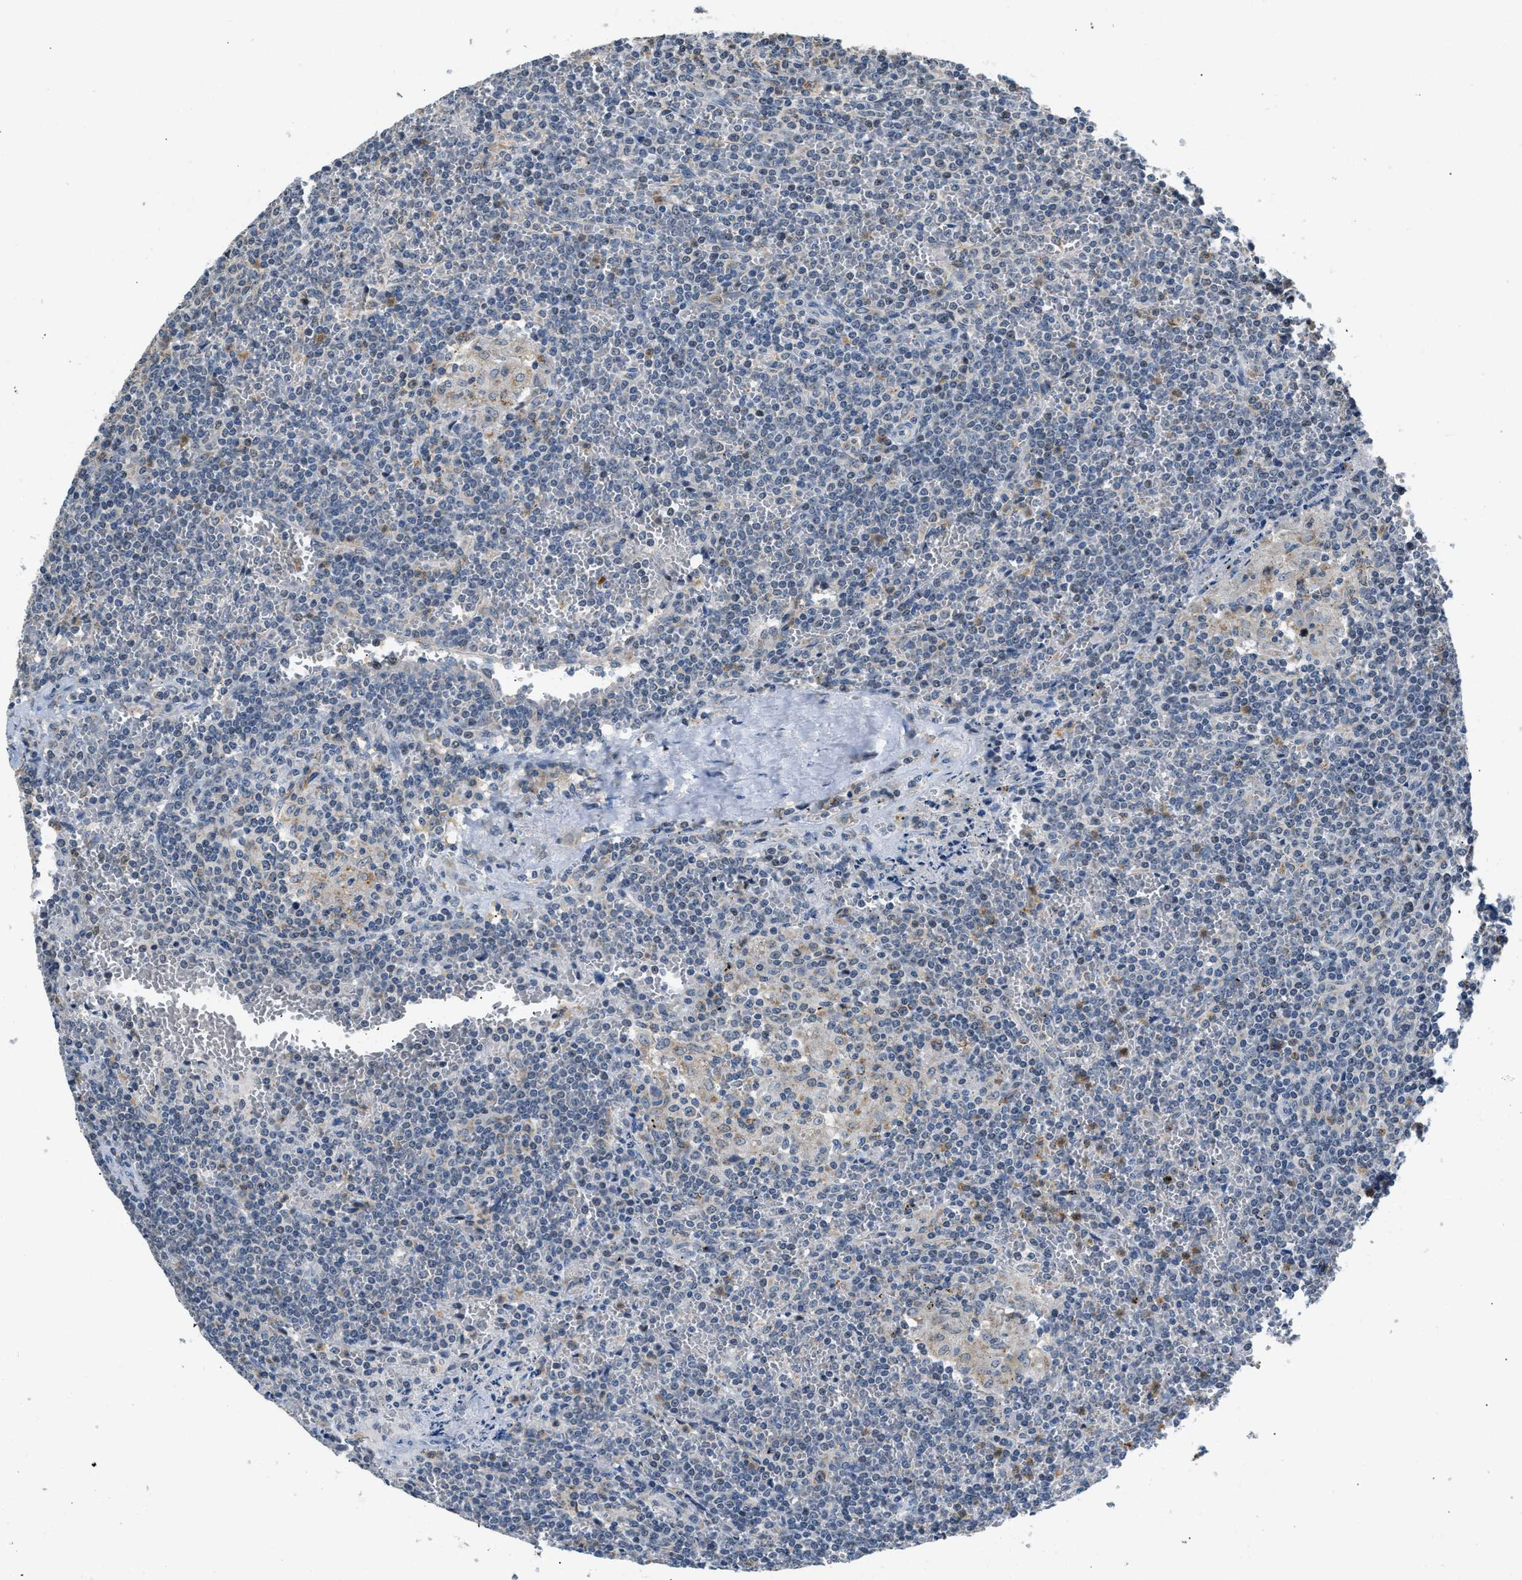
{"staining": {"intensity": "negative", "quantity": "none", "location": "none"}, "tissue": "lymphoma", "cell_type": "Tumor cells", "image_type": "cancer", "snomed": [{"axis": "morphology", "description": "Malignant lymphoma, non-Hodgkin's type, Low grade"}, {"axis": "topography", "description": "Spleen"}], "caption": "Immunohistochemistry (IHC) photomicrograph of human low-grade malignant lymphoma, non-Hodgkin's type stained for a protein (brown), which reveals no positivity in tumor cells.", "gene": "TOMM34", "patient": {"sex": "female", "age": 19}}